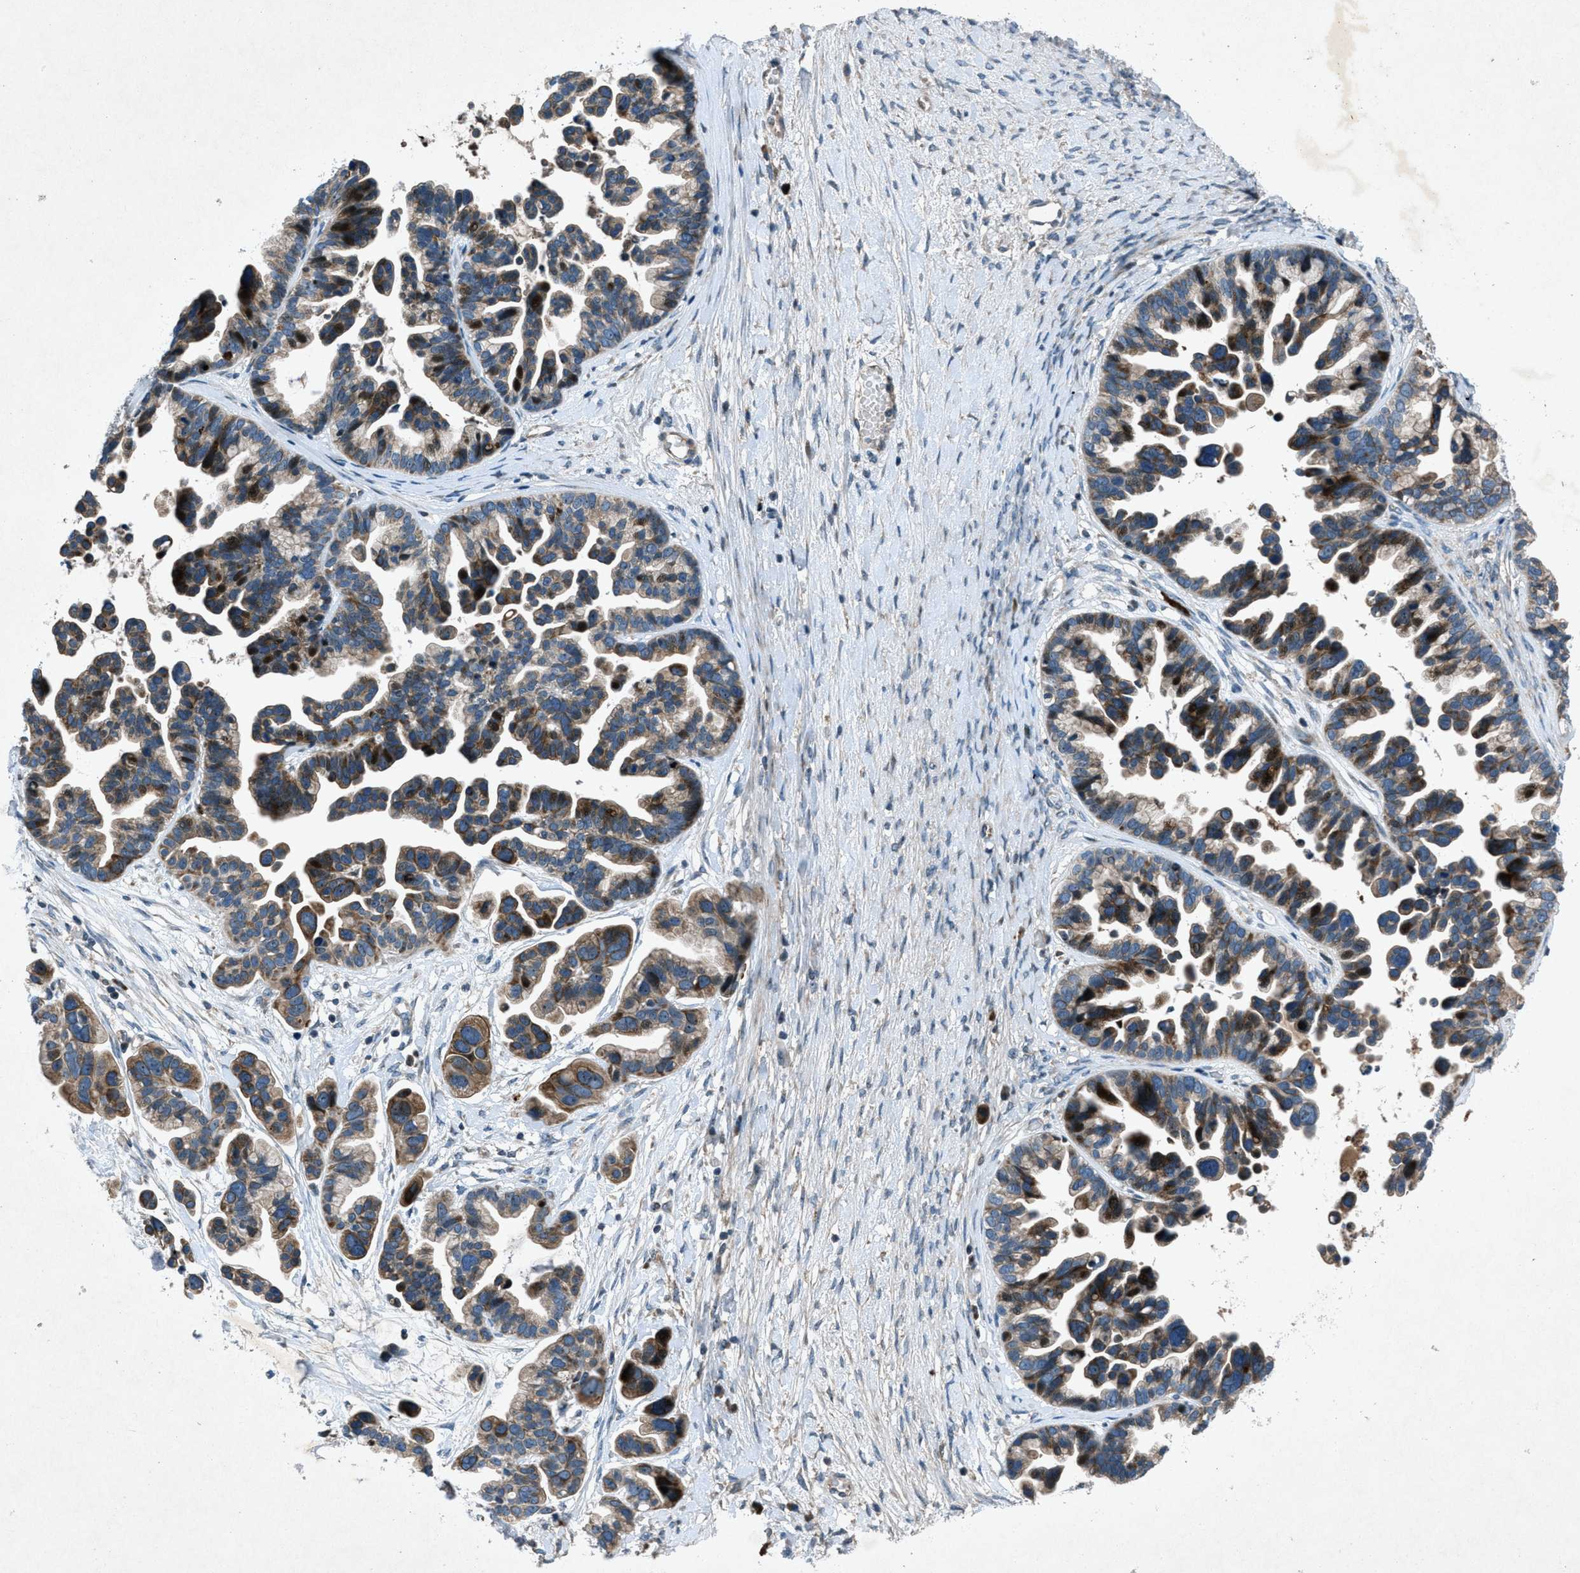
{"staining": {"intensity": "strong", "quantity": "25%-75%", "location": "cytoplasmic/membranous"}, "tissue": "ovarian cancer", "cell_type": "Tumor cells", "image_type": "cancer", "snomed": [{"axis": "morphology", "description": "Cystadenocarcinoma, serous, NOS"}, {"axis": "topography", "description": "Ovary"}], "caption": "Immunohistochemical staining of human ovarian serous cystadenocarcinoma shows high levels of strong cytoplasmic/membranous protein expression in approximately 25%-75% of tumor cells.", "gene": "CLEC2D", "patient": {"sex": "female", "age": 56}}